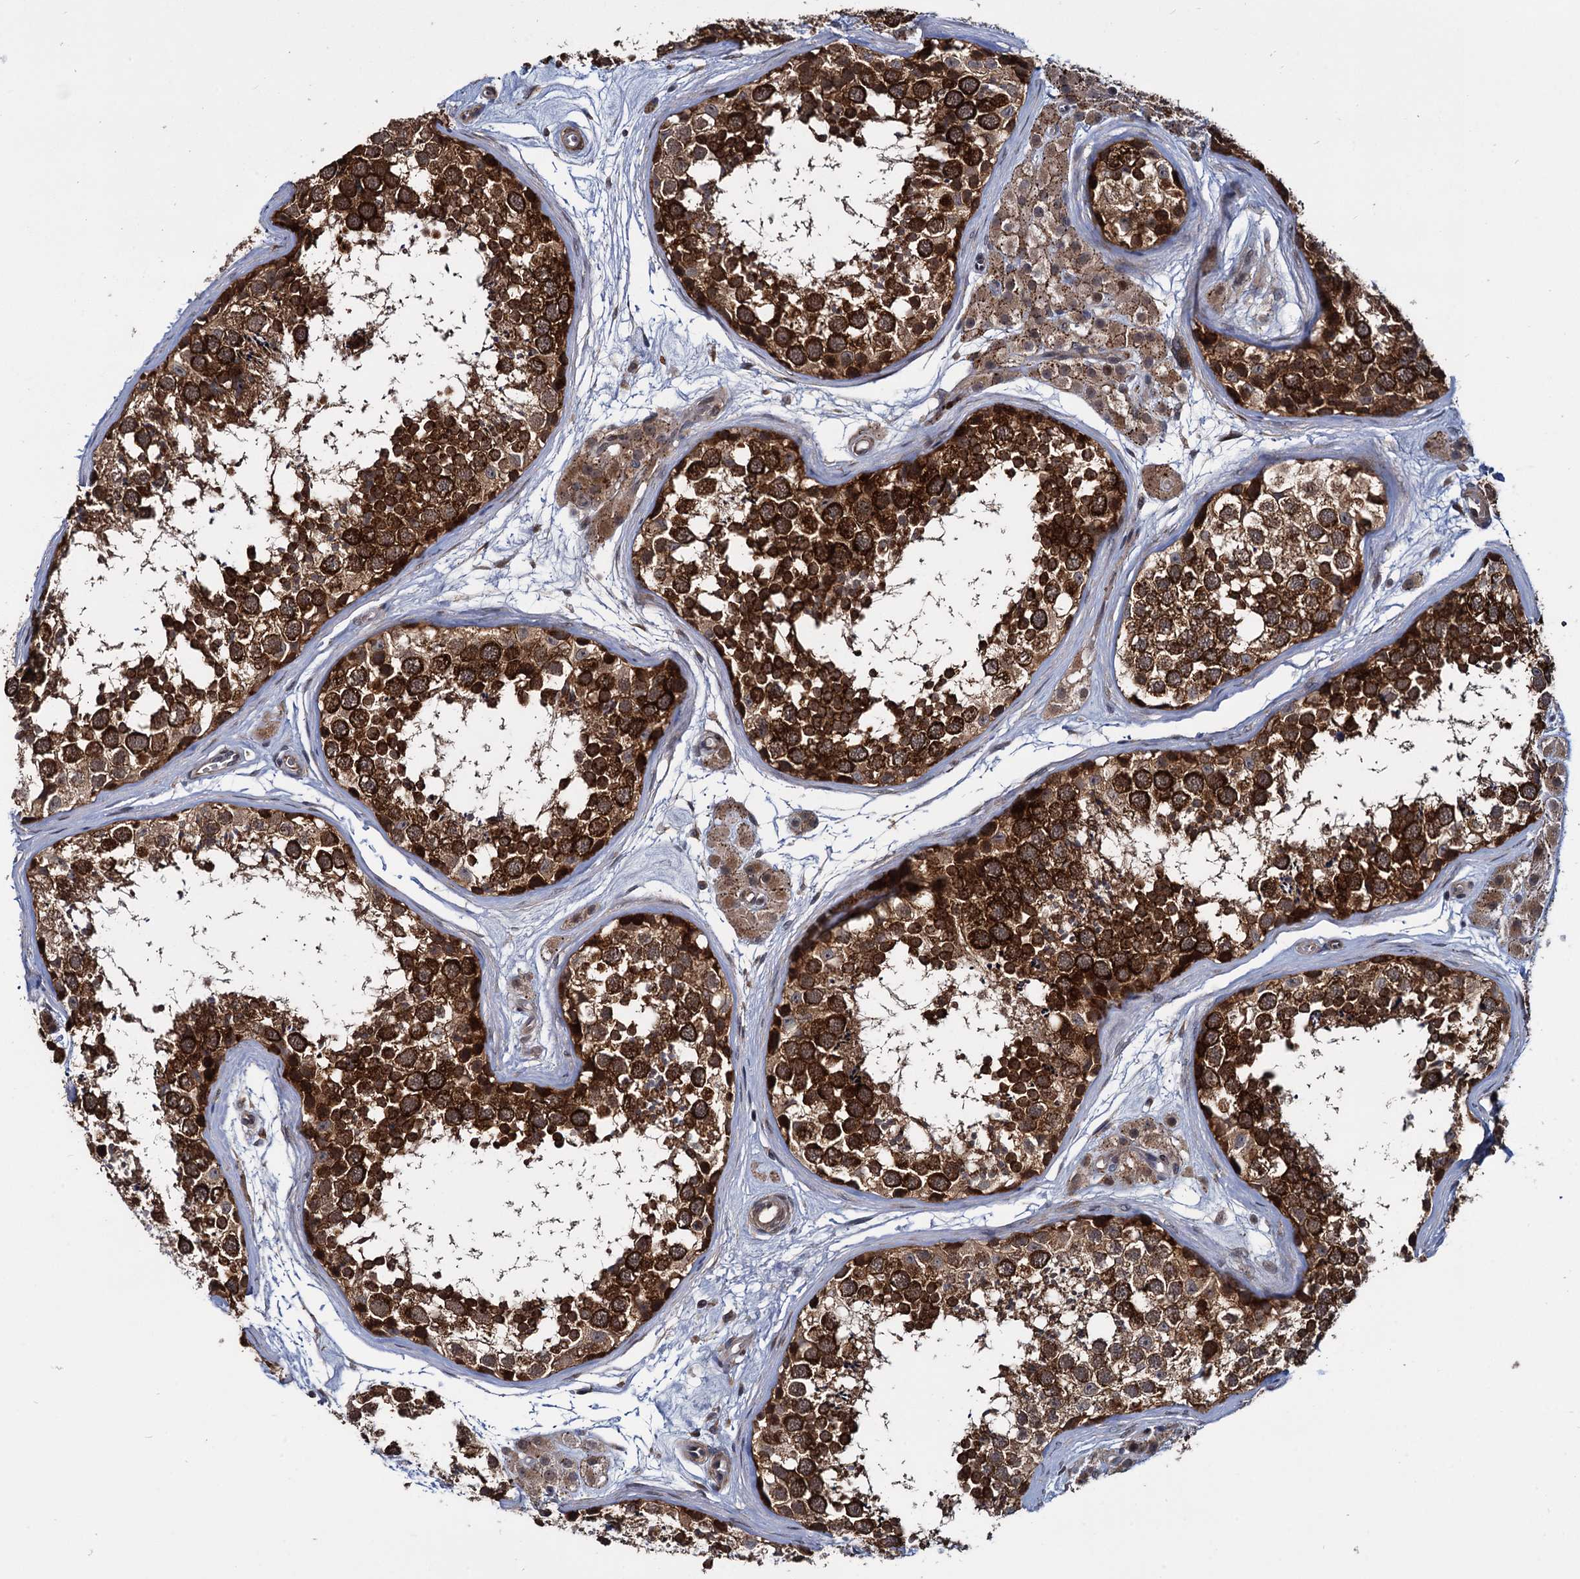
{"staining": {"intensity": "strong", "quantity": ">75%", "location": "cytoplasmic/membranous"}, "tissue": "testis", "cell_type": "Cells in seminiferous ducts", "image_type": "normal", "snomed": [{"axis": "morphology", "description": "Normal tissue, NOS"}, {"axis": "topography", "description": "Testis"}], "caption": "IHC of unremarkable testis exhibits high levels of strong cytoplasmic/membranous staining in about >75% of cells in seminiferous ducts.", "gene": "ARHGAP42", "patient": {"sex": "male", "age": 56}}